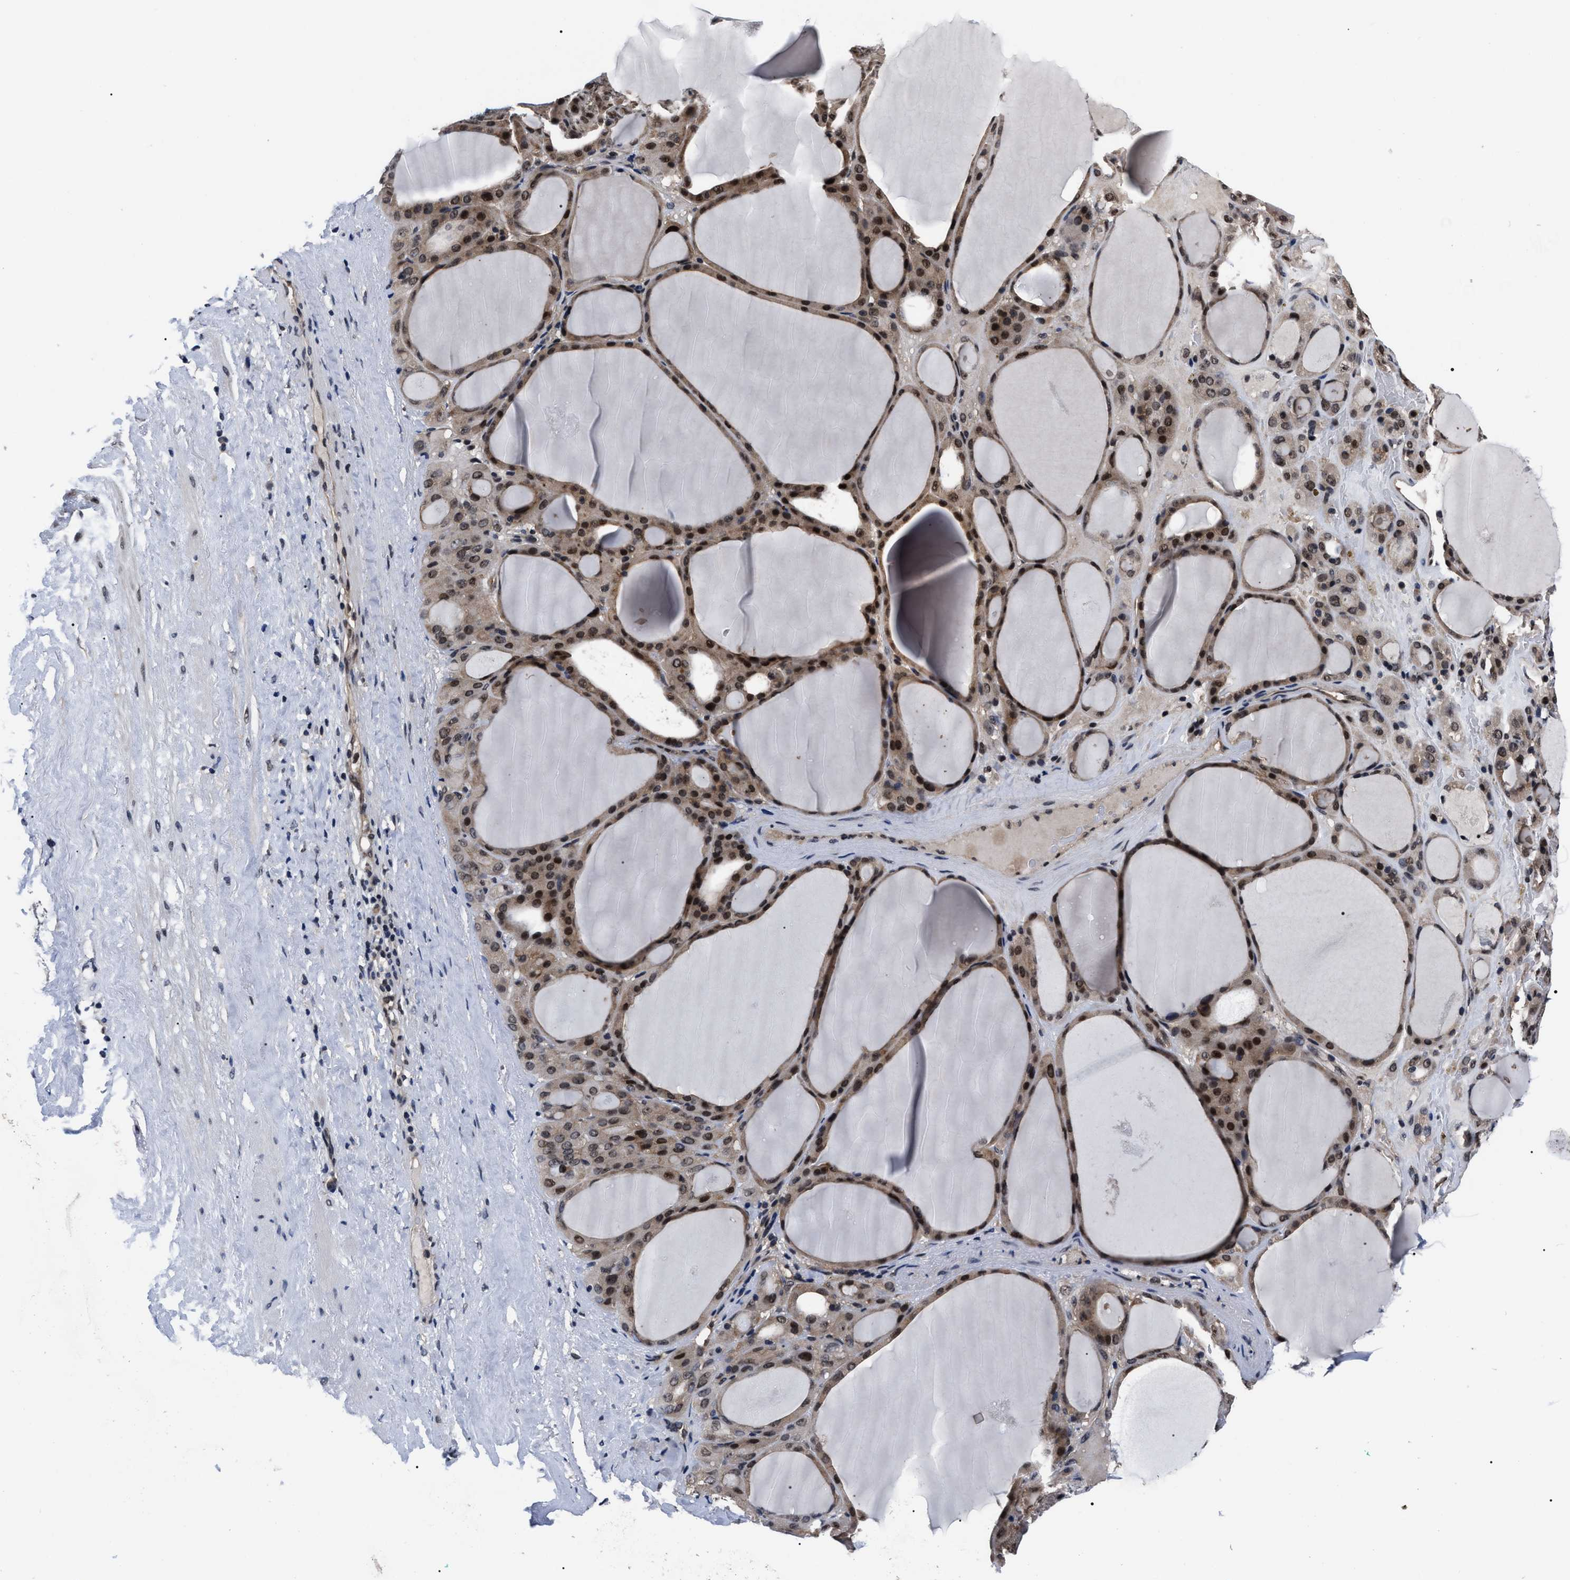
{"staining": {"intensity": "strong", "quantity": ">75%", "location": "cytoplasmic/membranous,nuclear"}, "tissue": "thyroid gland", "cell_type": "Glandular cells", "image_type": "normal", "snomed": [{"axis": "morphology", "description": "Normal tissue, NOS"}, {"axis": "morphology", "description": "Carcinoma, NOS"}, {"axis": "topography", "description": "Thyroid gland"}], "caption": "Strong cytoplasmic/membranous,nuclear staining is identified in about >75% of glandular cells in normal thyroid gland.", "gene": "CSNK2A1", "patient": {"sex": "female", "age": 86}}